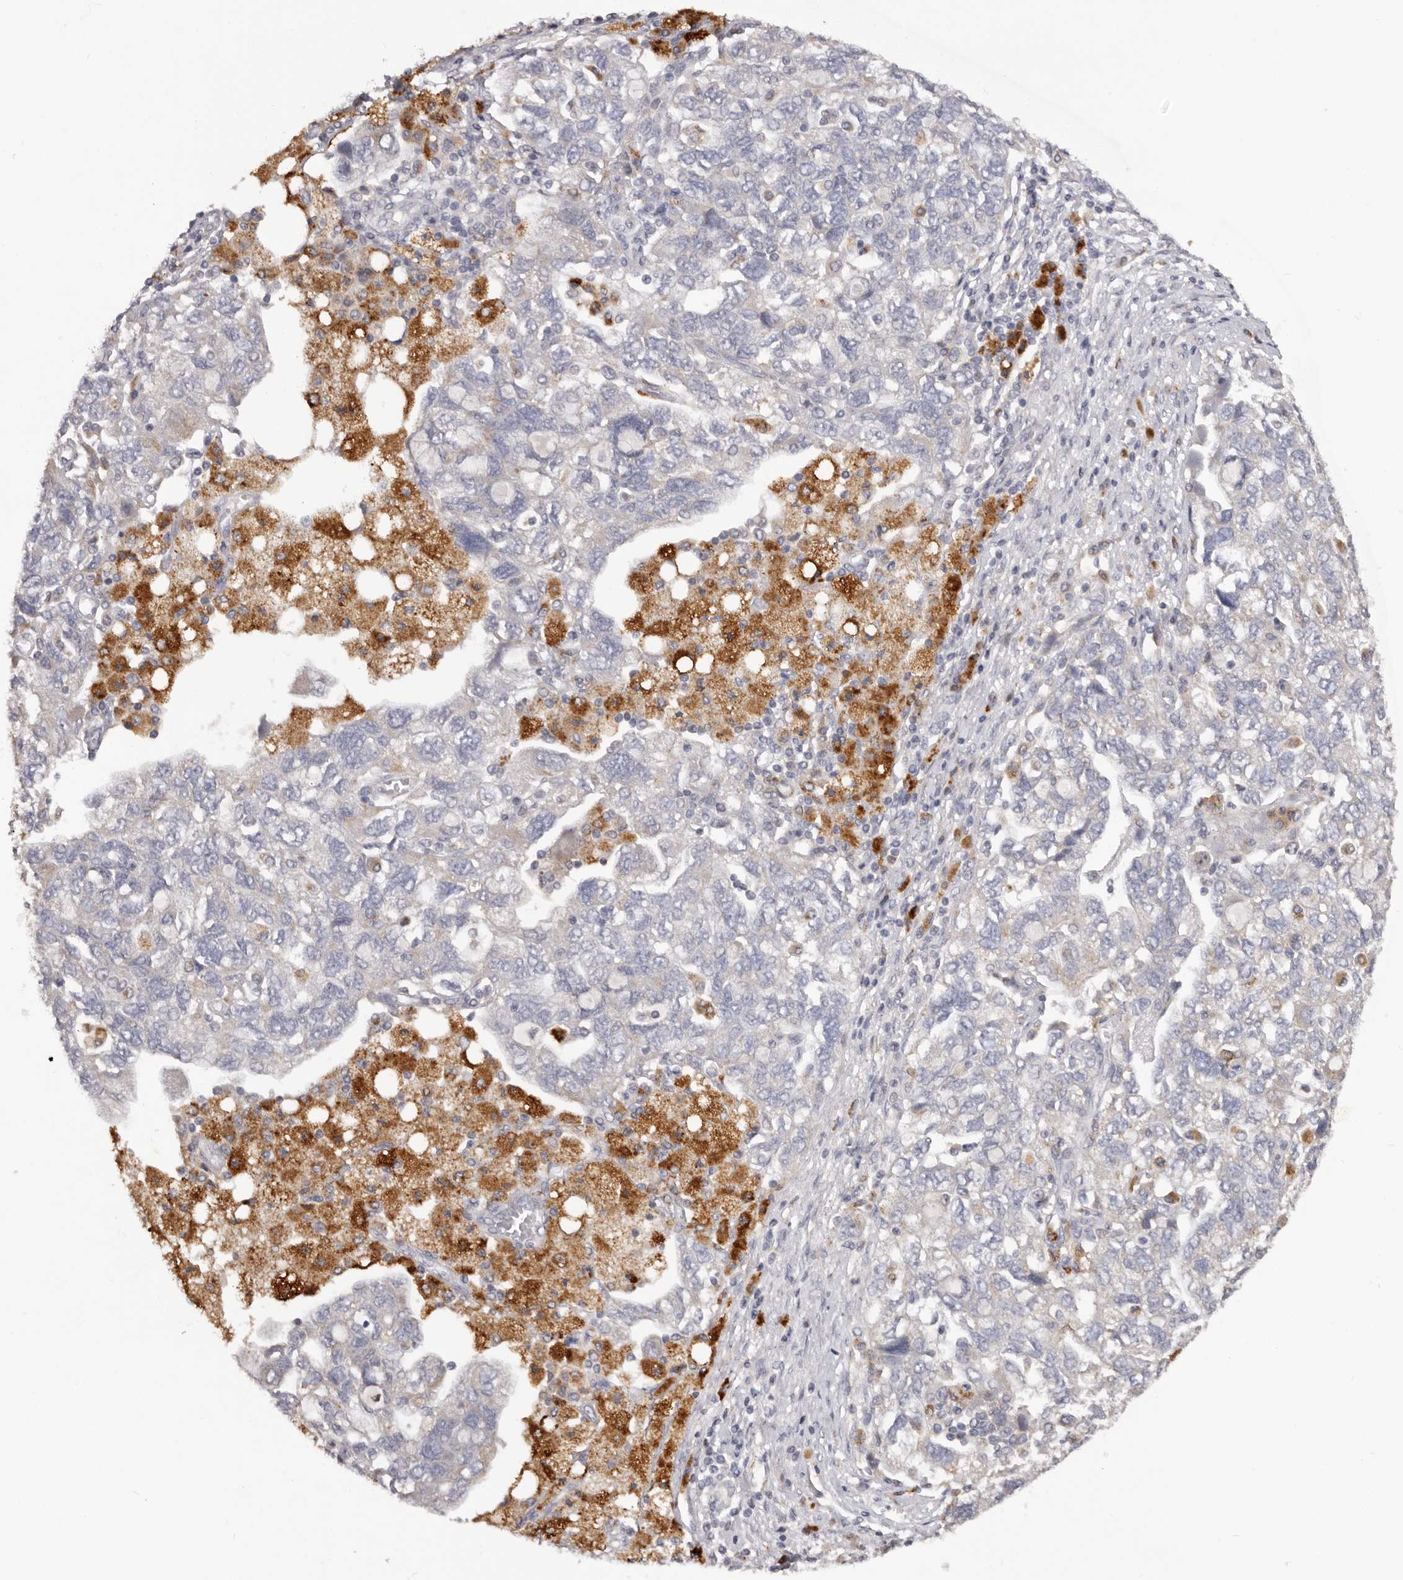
{"staining": {"intensity": "negative", "quantity": "none", "location": "none"}, "tissue": "ovarian cancer", "cell_type": "Tumor cells", "image_type": "cancer", "snomed": [{"axis": "morphology", "description": "Carcinoma, NOS"}, {"axis": "morphology", "description": "Cystadenocarcinoma, serous, NOS"}, {"axis": "topography", "description": "Ovary"}], "caption": "The IHC histopathology image has no significant positivity in tumor cells of ovarian cancer (carcinoma) tissue.", "gene": "DAP", "patient": {"sex": "female", "age": 69}}